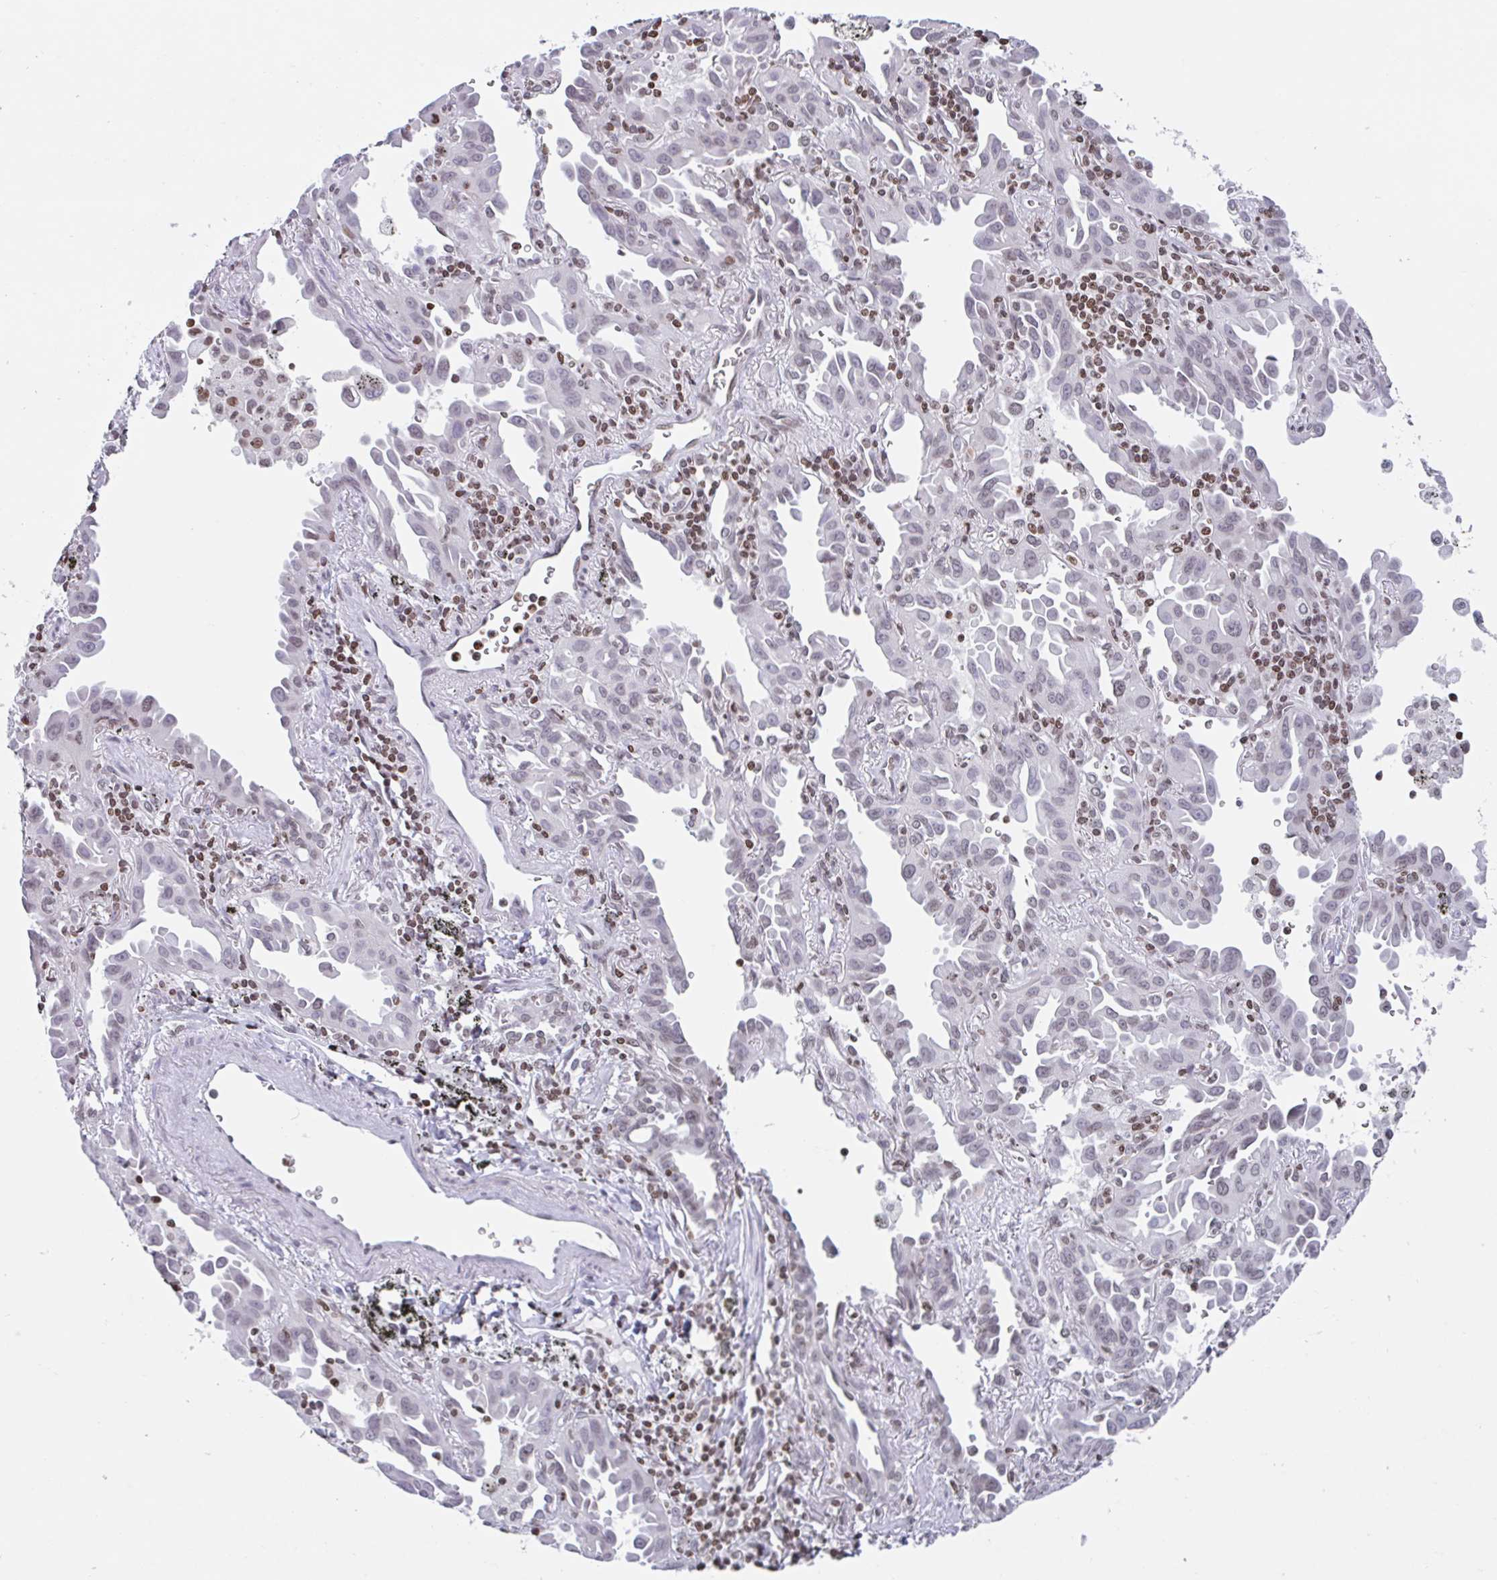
{"staining": {"intensity": "weak", "quantity": ">75%", "location": "nuclear"}, "tissue": "lung cancer", "cell_type": "Tumor cells", "image_type": "cancer", "snomed": [{"axis": "morphology", "description": "Adenocarcinoma, NOS"}, {"axis": "topography", "description": "Lung"}], "caption": "Immunohistochemistry (IHC) histopathology image of lung cancer stained for a protein (brown), which demonstrates low levels of weak nuclear staining in approximately >75% of tumor cells.", "gene": "NOL6", "patient": {"sex": "male", "age": 68}}